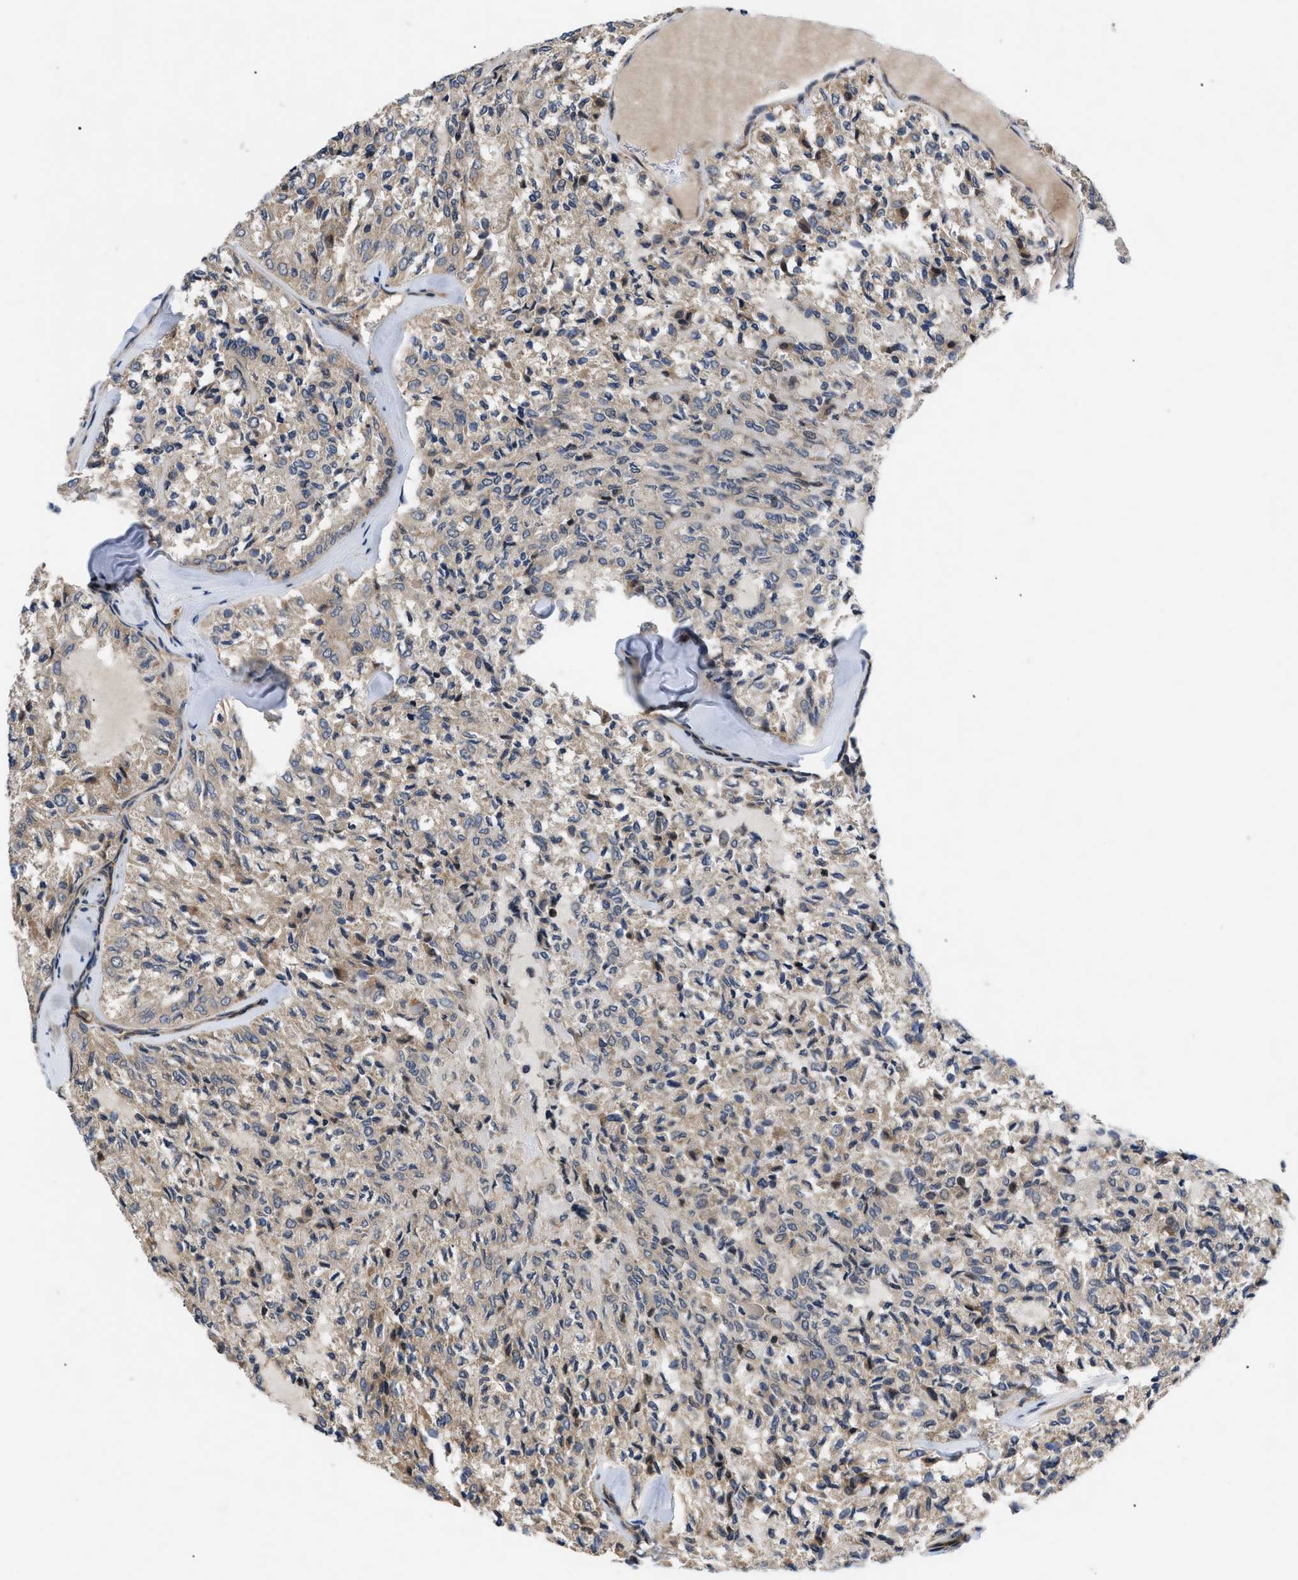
{"staining": {"intensity": "weak", "quantity": "<25%", "location": "cytoplasmic/membranous"}, "tissue": "thyroid cancer", "cell_type": "Tumor cells", "image_type": "cancer", "snomed": [{"axis": "morphology", "description": "Follicular adenoma carcinoma, NOS"}, {"axis": "topography", "description": "Thyroid gland"}], "caption": "The histopathology image exhibits no staining of tumor cells in thyroid cancer (follicular adenoma carcinoma).", "gene": "HMGCR", "patient": {"sex": "male", "age": 75}}